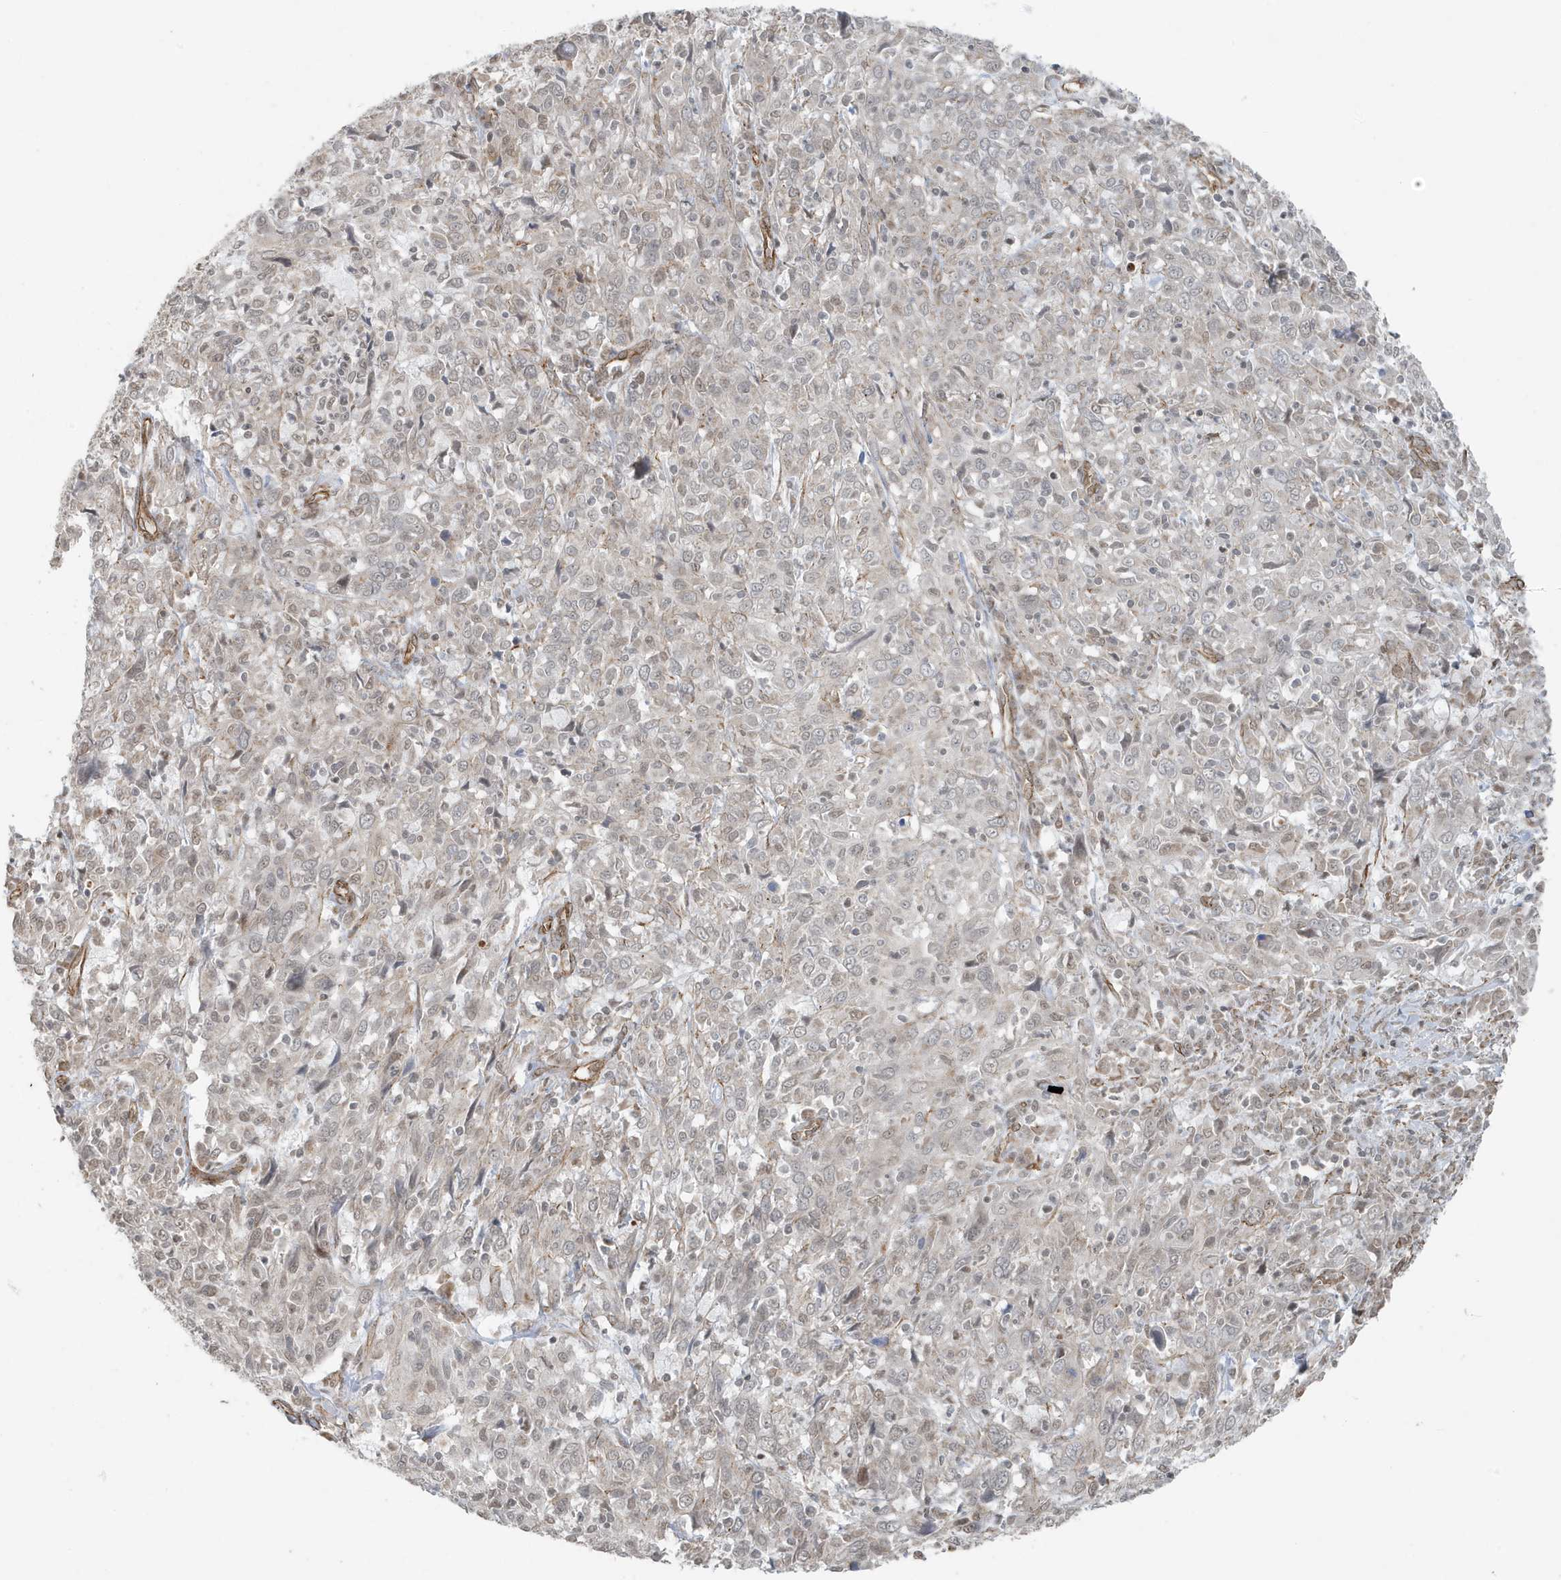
{"staining": {"intensity": "negative", "quantity": "none", "location": "none"}, "tissue": "cervical cancer", "cell_type": "Tumor cells", "image_type": "cancer", "snomed": [{"axis": "morphology", "description": "Squamous cell carcinoma, NOS"}, {"axis": "topography", "description": "Cervix"}], "caption": "Protein analysis of cervical squamous cell carcinoma reveals no significant positivity in tumor cells.", "gene": "CHCHD4", "patient": {"sex": "female", "age": 46}}